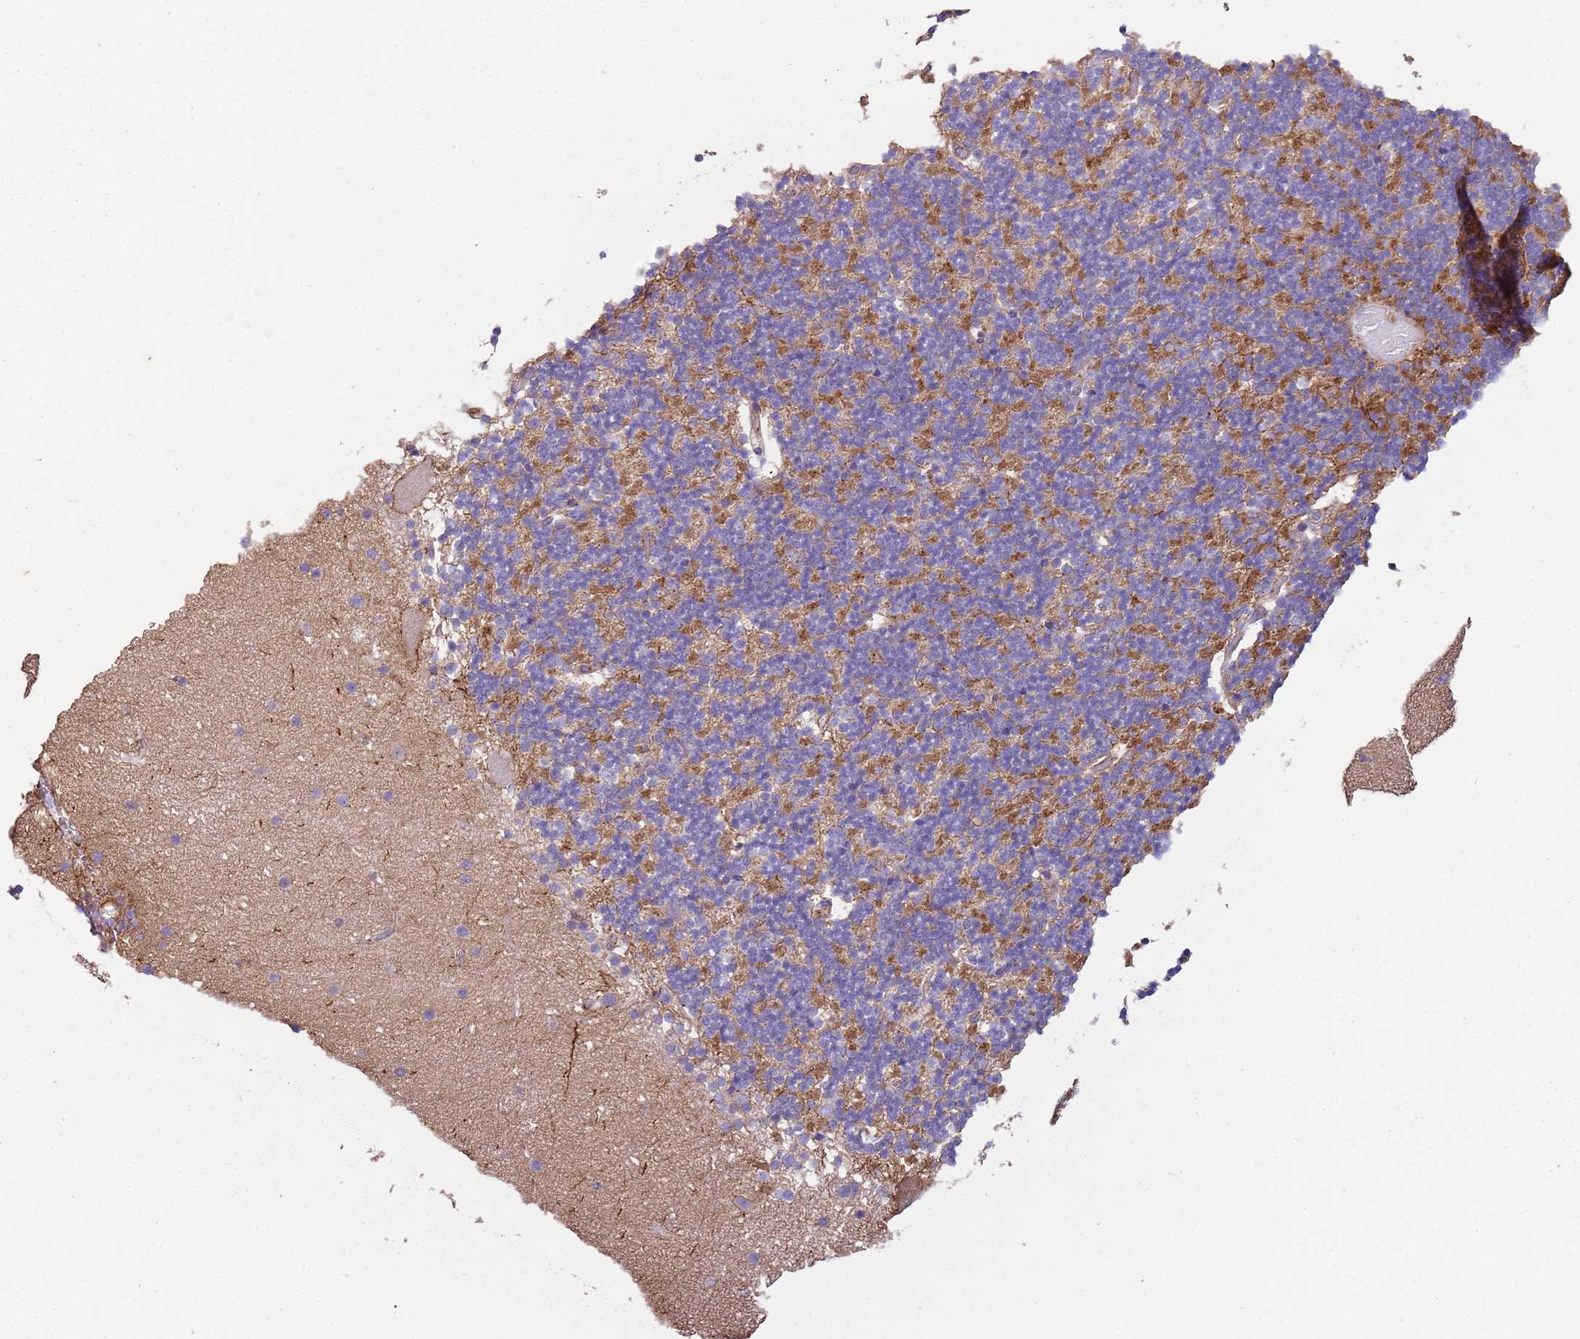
{"staining": {"intensity": "moderate", "quantity": "25%-75%", "location": "cytoplasmic/membranous"}, "tissue": "cerebellum", "cell_type": "Cells in granular layer", "image_type": "normal", "snomed": [{"axis": "morphology", "description": "Normal tissue, NOS"}, {"axis": "topography", "description": "Cerebellum"}], "caption": "Cerebellum stained with a brown dye exhibits moderate cytoplasmic/membranous positive positivity in about 25%-75% of cells in granular layer.", "gene": "GNAI1", "patient": {"sex": "male", "age": 57}}